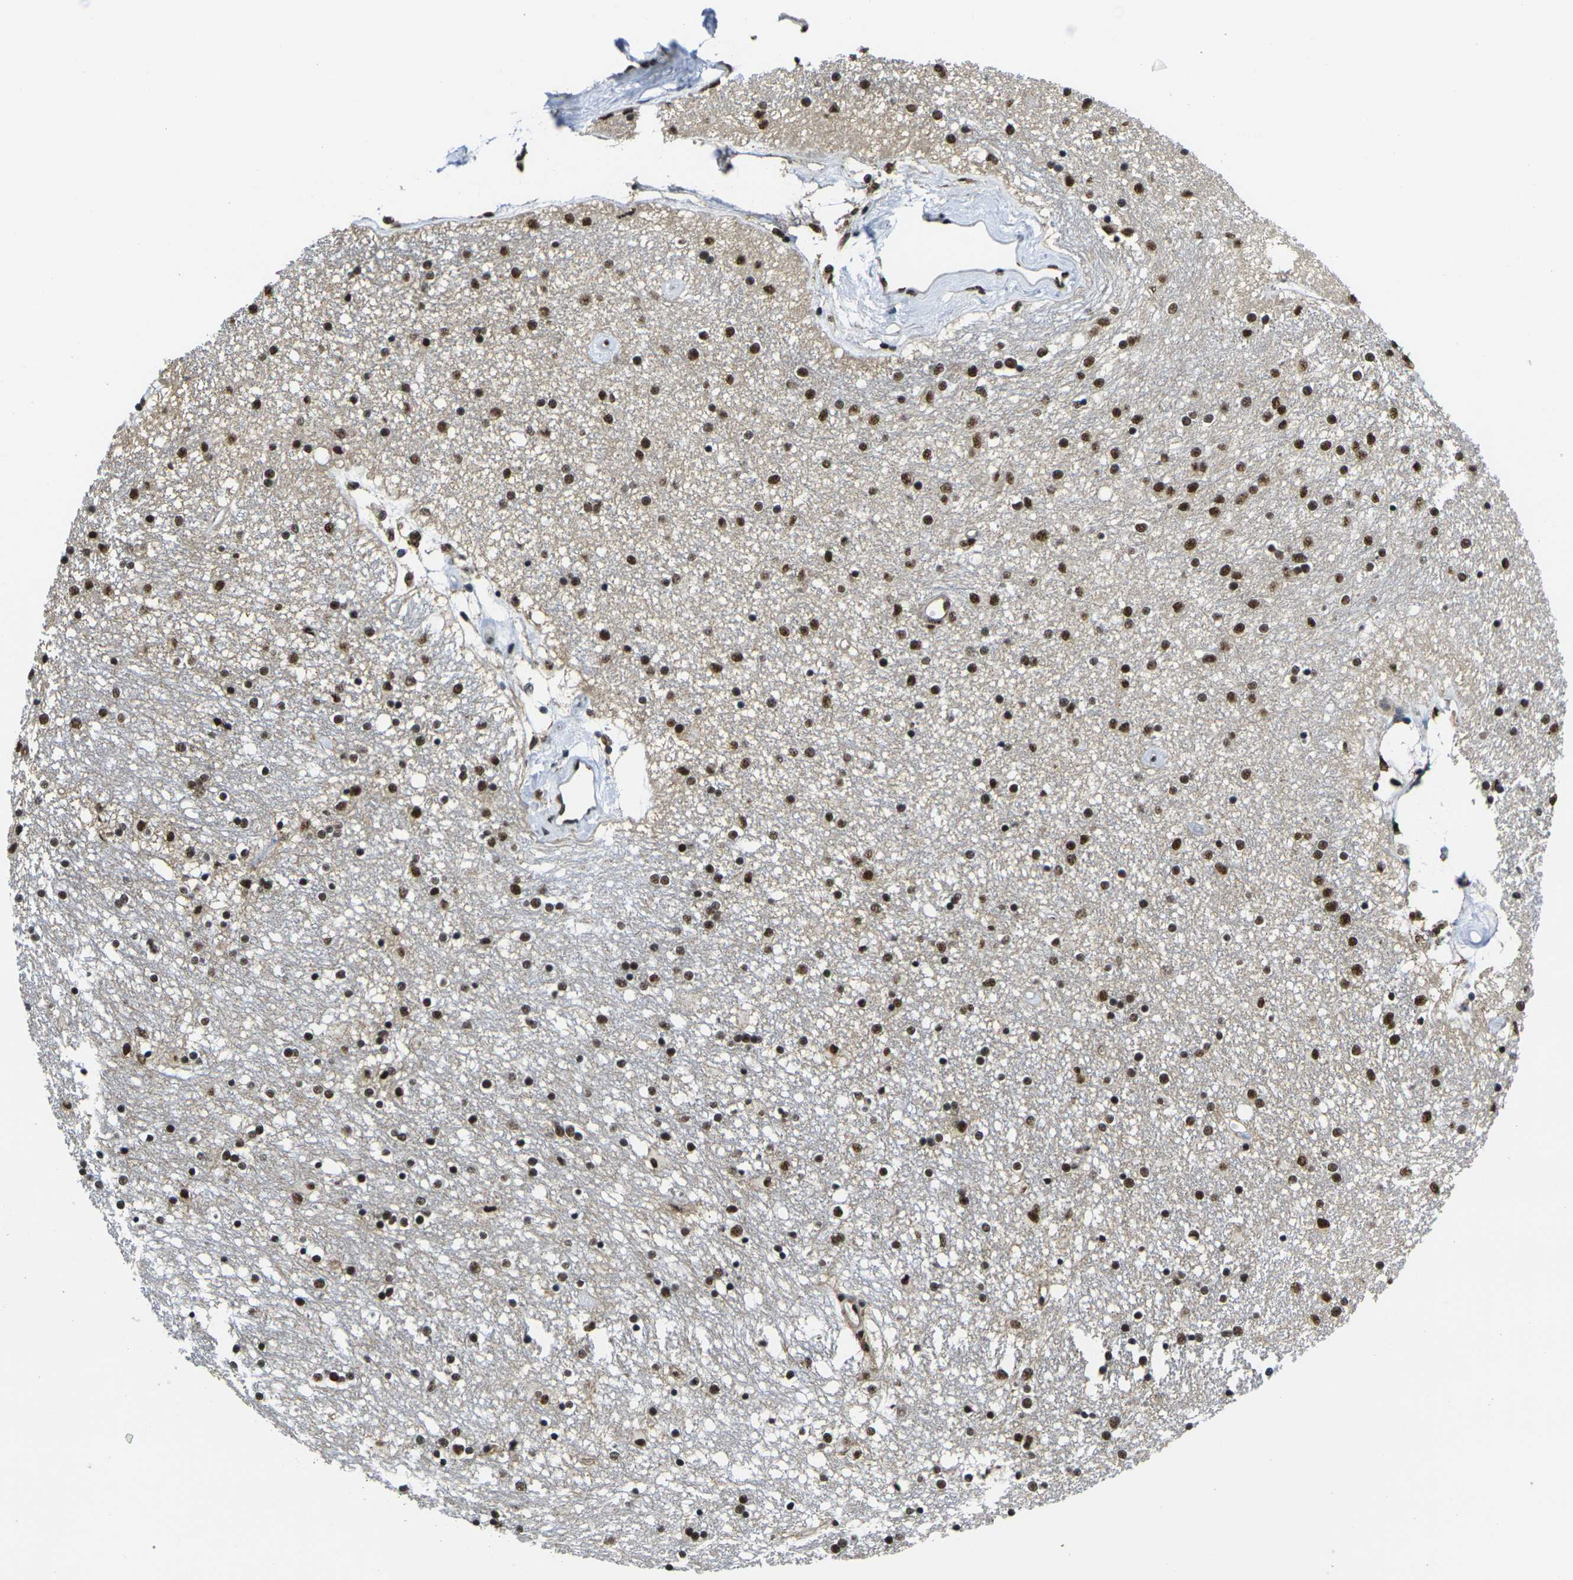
{"staining": {"intensity": "strong", "quantity": ">75%", "location": "nuclear"}, "tissue": "caudate", "cell_type": "Glial cells", "image_type": "normal", "snomed": [{"axis": "morphology", "description": "Normal tissue, NOS"}, {"axis": "topography", "description": "Lateral ventricle wall"}], "caption": "Immunohistochemical staining of unremarkable human caudate displays >75% levels of strong nuclear protein staining in approximately >75% of glial cells.", "gene": "SMARCC1", "patient": {"sex": "female", "age": 54}}